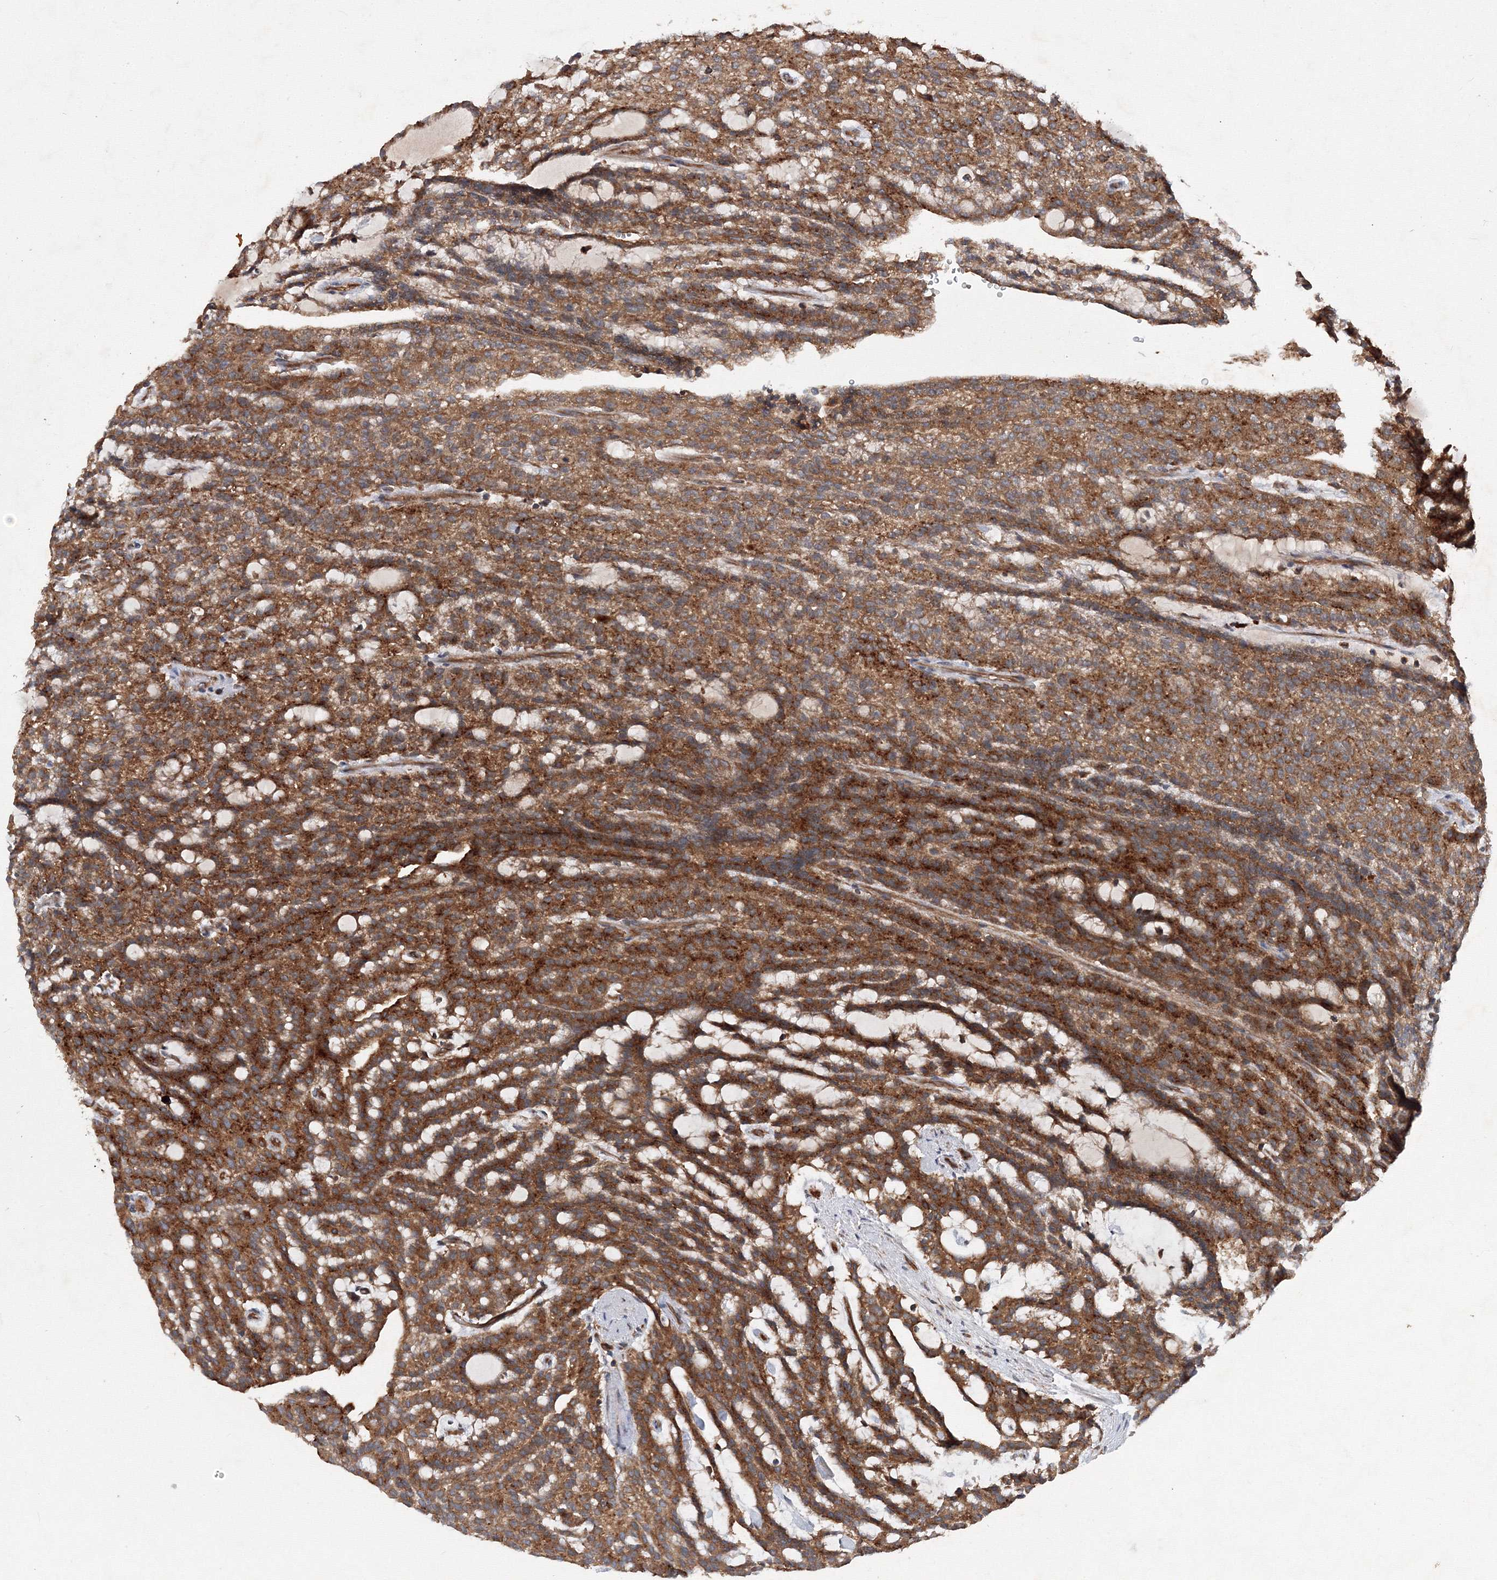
{"staining": {"intensity": "strong", "quantity": ">75%", "location": "cytoplasmic/membranous"}, "tissue": "renal cancer", "cell_type": "Tumor cells", "image_type": "cancer", "snomed": [{"axis": "morphology", "description": "Adenocarcinoma, NOS"}, {"axis": "topography", "description": "Kidney"}], "caption": "DAB (3,3'-diaminobenzidine) immunohistochemical staining of human adenocarcinoma (renal) exhibits strong cytoplasmic/membranous protein expression in approximately >75% of tumor cells. (Stains: DAB (3,3'-diaminobenzidine) in brown, nuclei in blue, Microscopy: brightfield microscopy at high magnification).", "gene": "ATG3", "patient": {"sex": "male", "age": 63}}